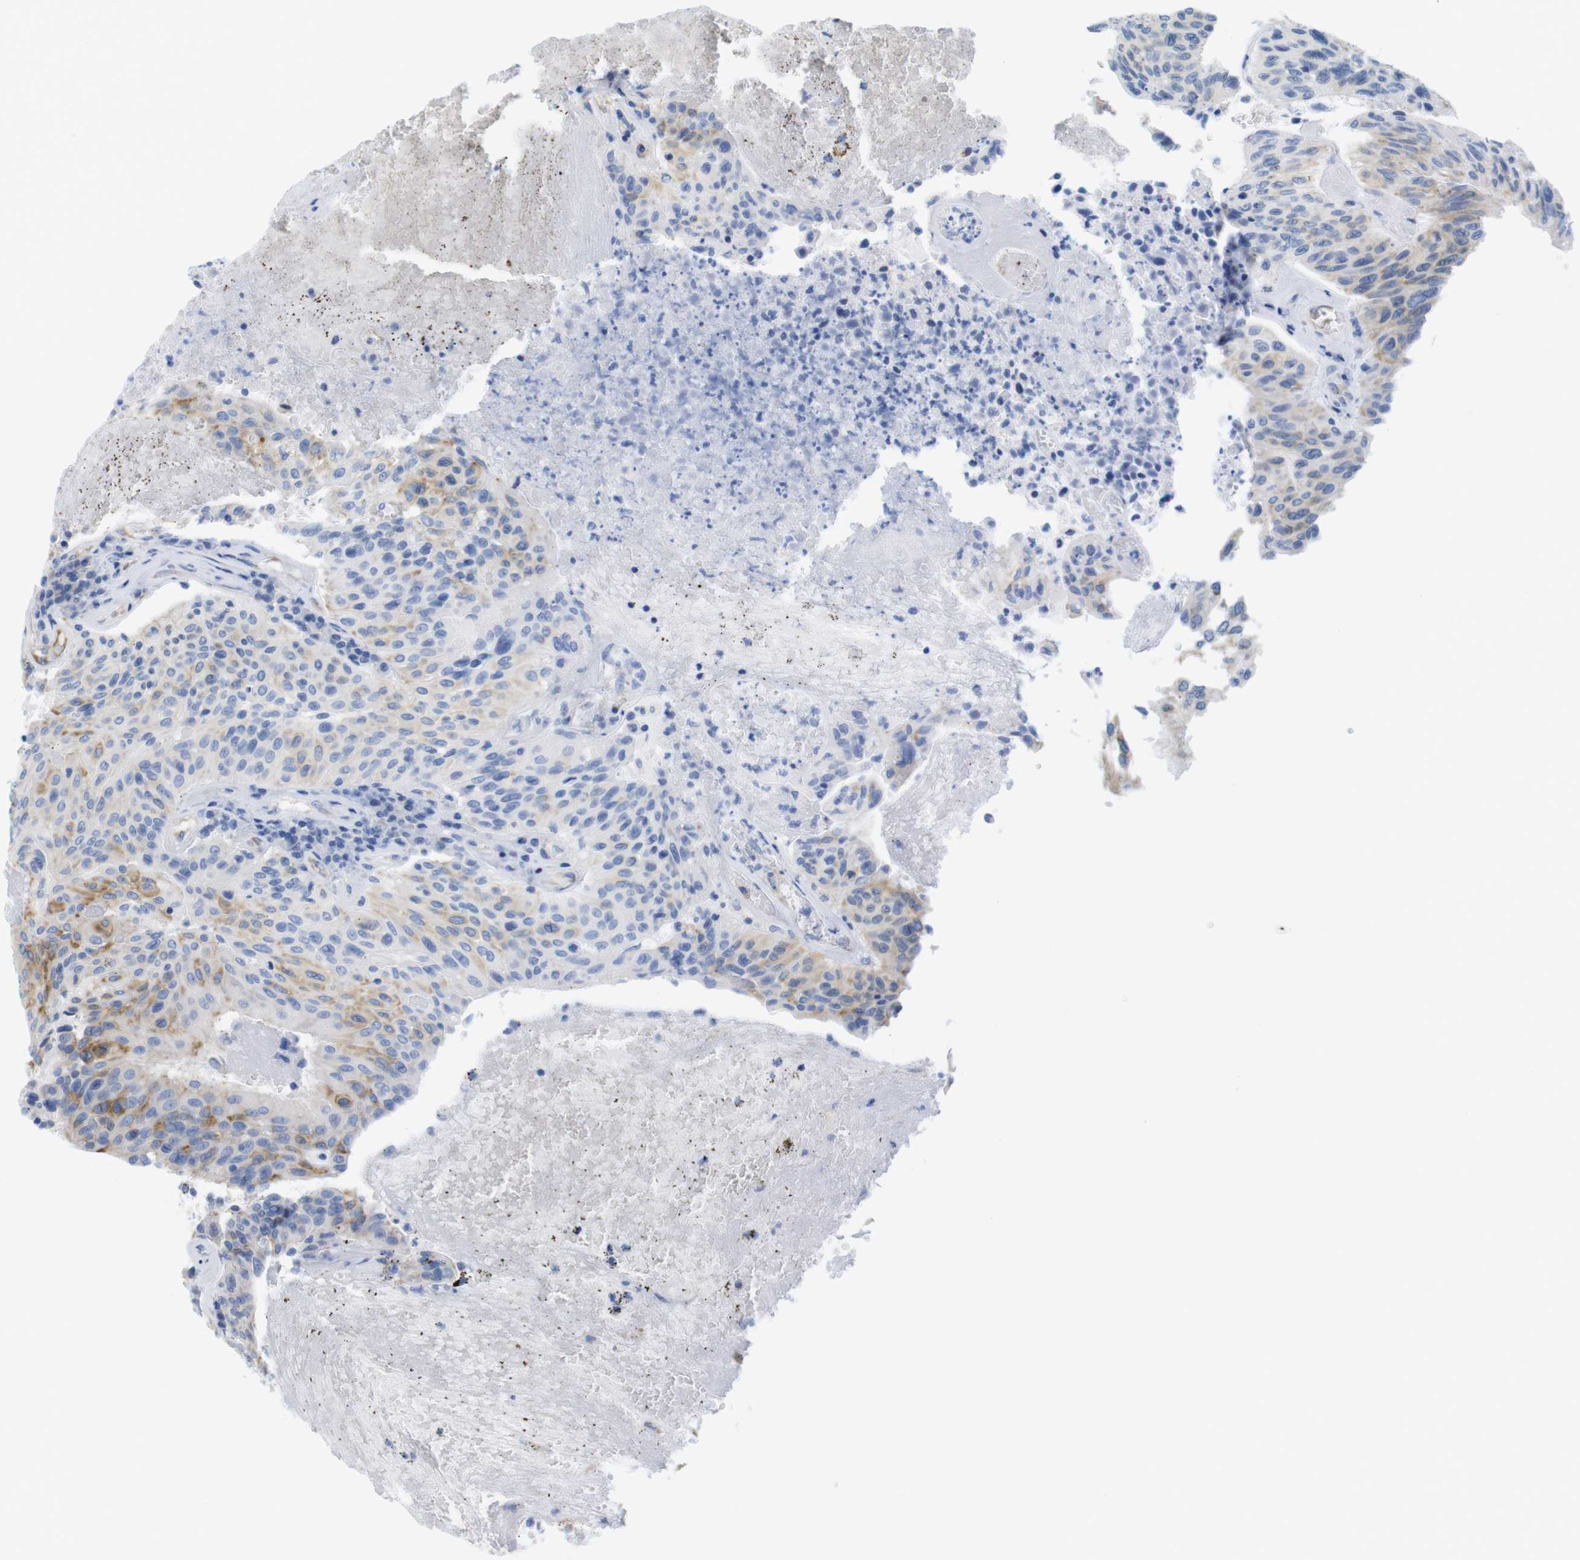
{"staining": {"intensity": "moderate", "quantity": "25%-75%", "location": "cytoplasmic/membranous"}, "tissue": "urothelial cancer", "cell_type": "Tumor cells", "image_type": "cancer", "snomed": [{"axis": "morphology", "description": "Urothelial carcinoma, High grade"}, {"axis": "topography", "description": "Urinary bladder"}], "caption": "IHC photomicrograph of human urothelial cancer stained for a protein (brown), which exhibits medium levels of moderate cytoplasmic/membranous staining in about 25%-75% of tumor cells.", "gene": "PCNX2", "patient": {"sex": "male", "age": 66}}